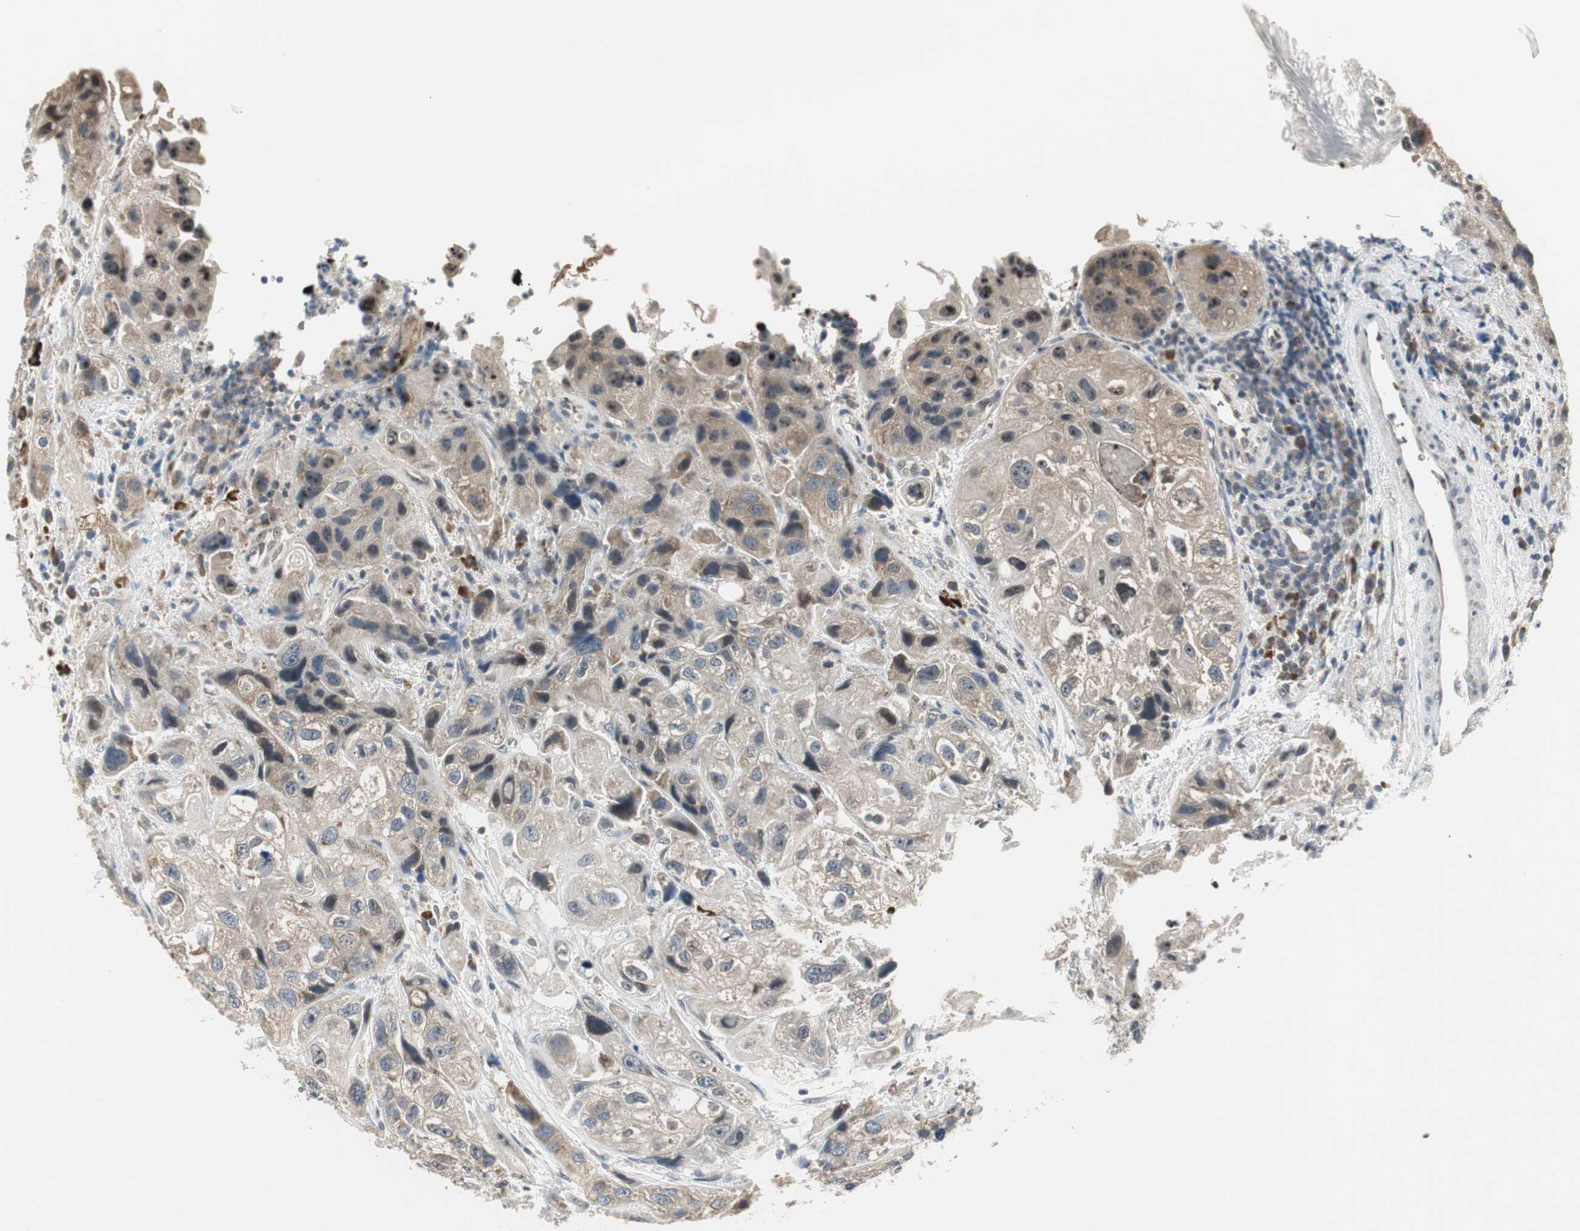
{"staining": {"intensity": "weak", "quantity": ">75%", "location": "cytoplasmic/membranous"}, "tissue": "urothelial cancer", "cell_type": "Tumor cells", "image_type": "cancer", "snomed": [{"axis": "morphology", "description": "Urothelial carcinoma, High grade"}, {"axis": "topography", "description": "Urinary bladder"}], "caption": "Weak cytoplasmic/membranous expression for a protein is present in approximately >75% of tumor cells of high-grade urothelial carcinoma using IHC.", "gene": "CCT5", "patient": {"sex": "female", "age": 64}}